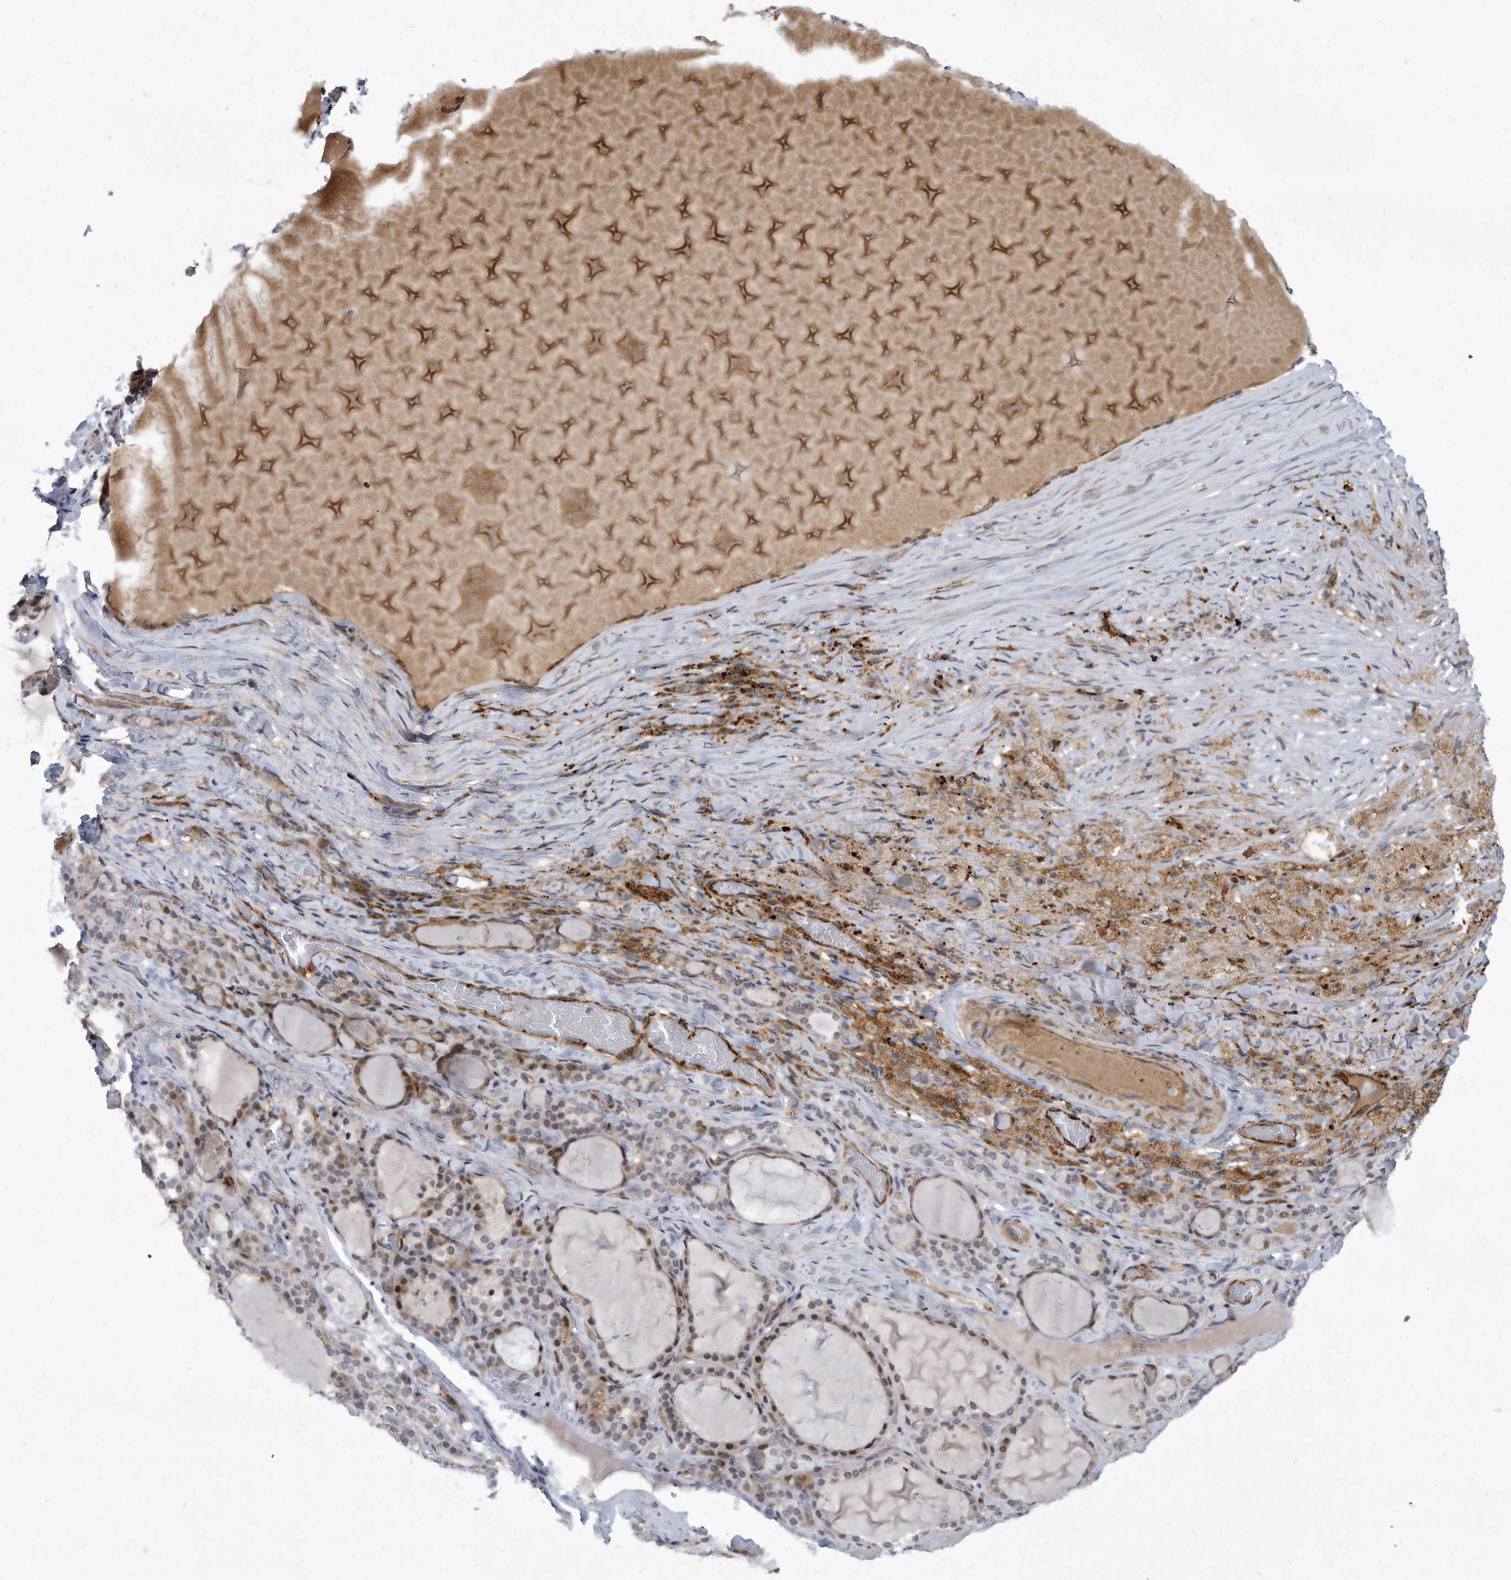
{"staining": {"intensity": "moderate", "quantity": "25%-75%", "location": "cytoplasmic/membranous,nuclear"}, "tissue": "thyroid gland", "cell_type": "Glandular cells", "image_type": "normal", "snomed": [{"axis": "morphology", "description": "Normal tissue, NOS"}, {"axis": "topography", "description": "Thyroid gland"}], "caption": "Protein staining of benign thyroid gland exhibits moderate cytoplasmic/membranous,nuclear staining in approximately 25%-75% of glandular cells.", "gene": "PGBD2", "patient": {"sex": "female", "age": 22}}